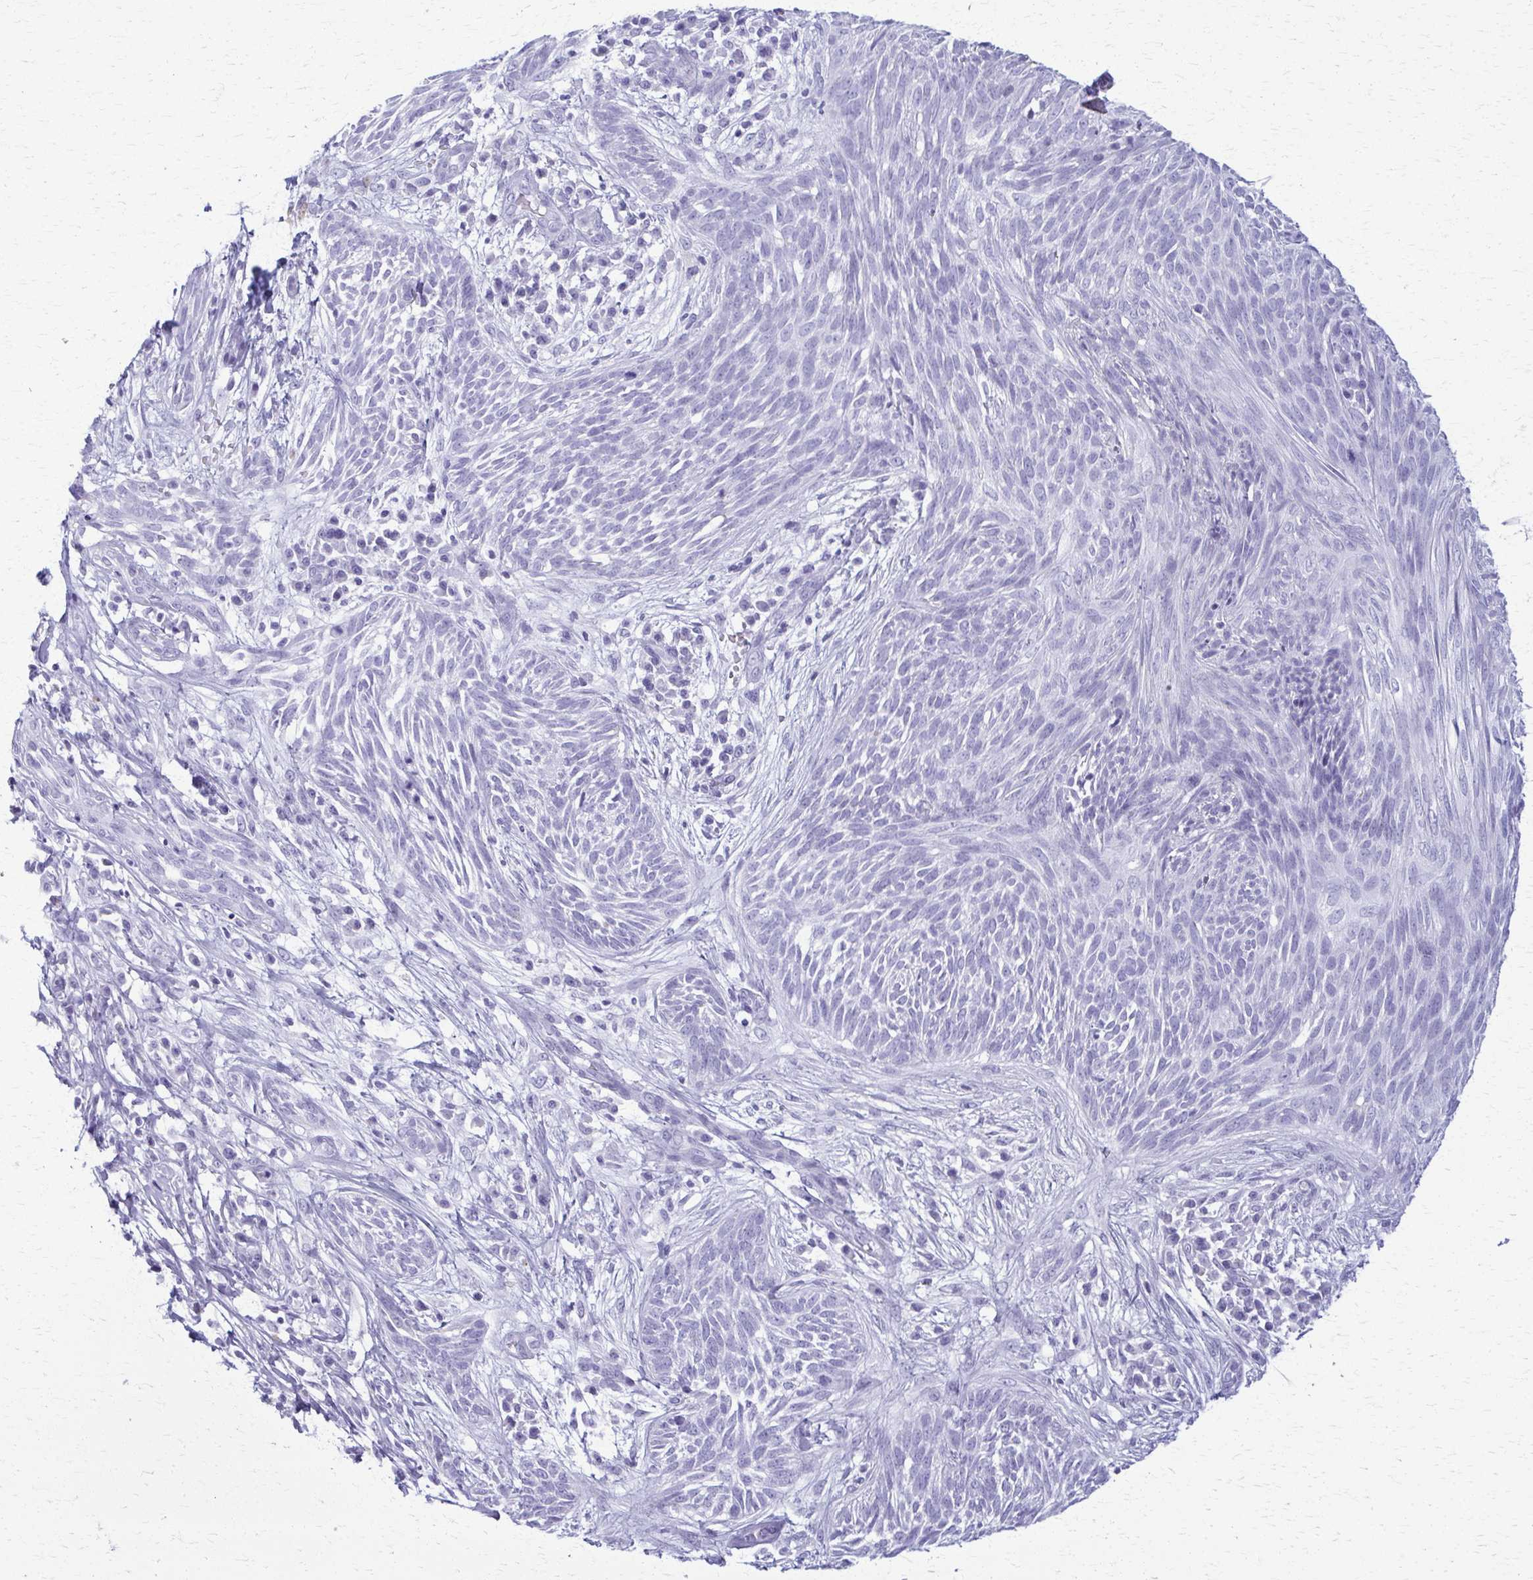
{"staining": {"intensity": "negative", "quantity": "none", "location": "none"}, "tissue": "skin cancer", "cell_type": "Tumor cells", "image_type": "cancer", "snomed": [{"axis": "morphology", "description": "Basal cell carcinoma"}, {"axis": "topography", "description": "Skin"}, {"axis": "topography", "description": "Skin, foot"}], "caption": "High power microscopy histopathology image of an immunohistochemistry photomicrograph of skin cancer (basal cell carcinoma), revealing no significant expression in tumor cells.", "gene": "ACSM2B", "patient": {"sex": "female", "age": 86}}